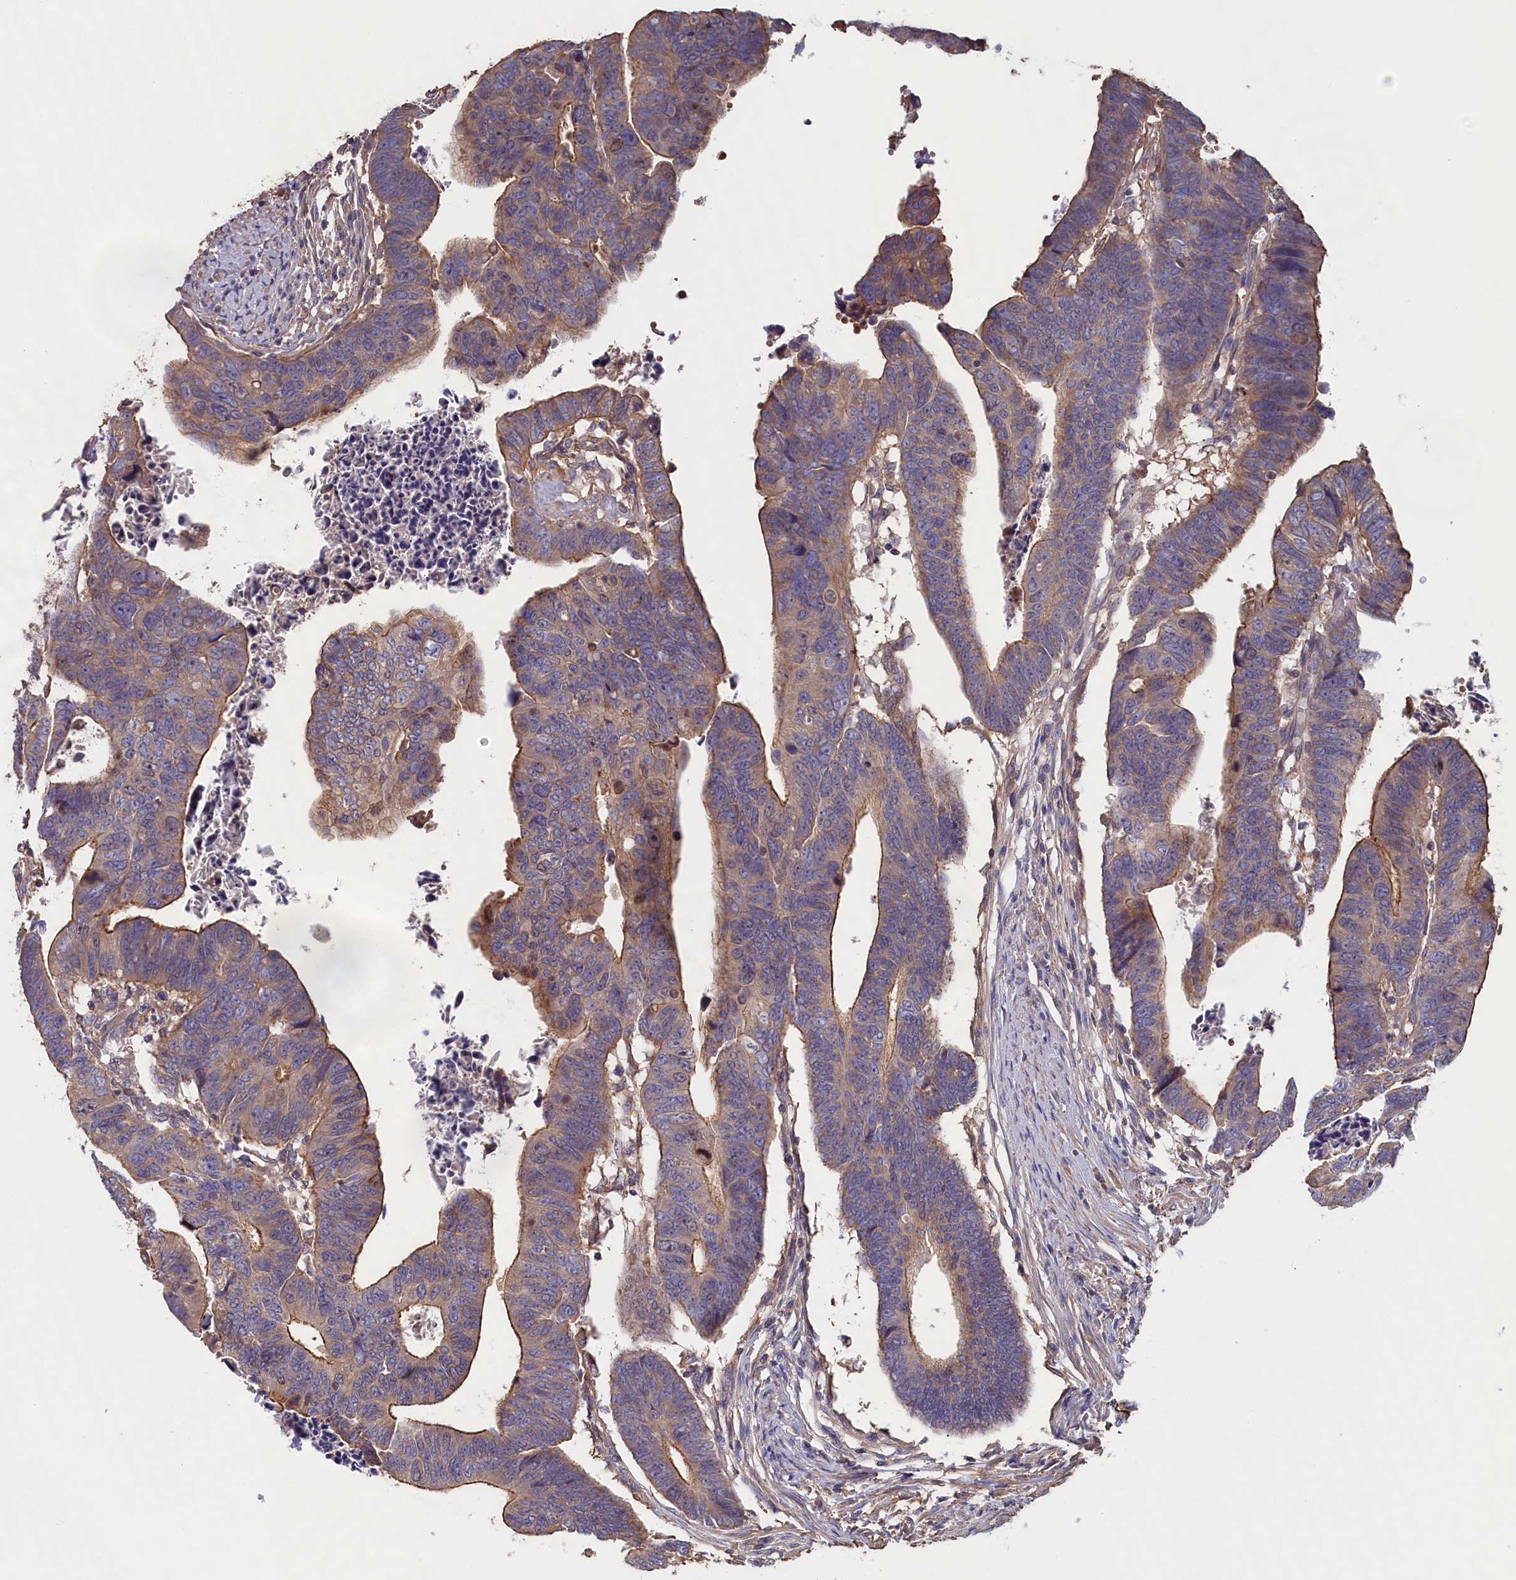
{"staining": {"intensity": "moderate", "quantity": ">75%", "location": "cytoplasmic/membranous"}, "tissue": "colorectal cancer", "cell_type": "Tumor cells", "image_type": "cancer", "snomed": [{"axis": "morphology", "description": "Adenocarcinoma, NOS"}, {"axis": "topography", "description": "Rectum"}], "caption": "Protein staining demonstrates moderate cytoplasmic/membranous staining in about >75% of tumor cells in colorectal cancer. The staining is performed using DAB (3,3'-diaminobenzidine) brown chromogen to label protein expression. The nuclei are counter-stained blue using hematoxylin.", "gene": "ANKRD2", "patient": {"sex": "female", "age": 65}}